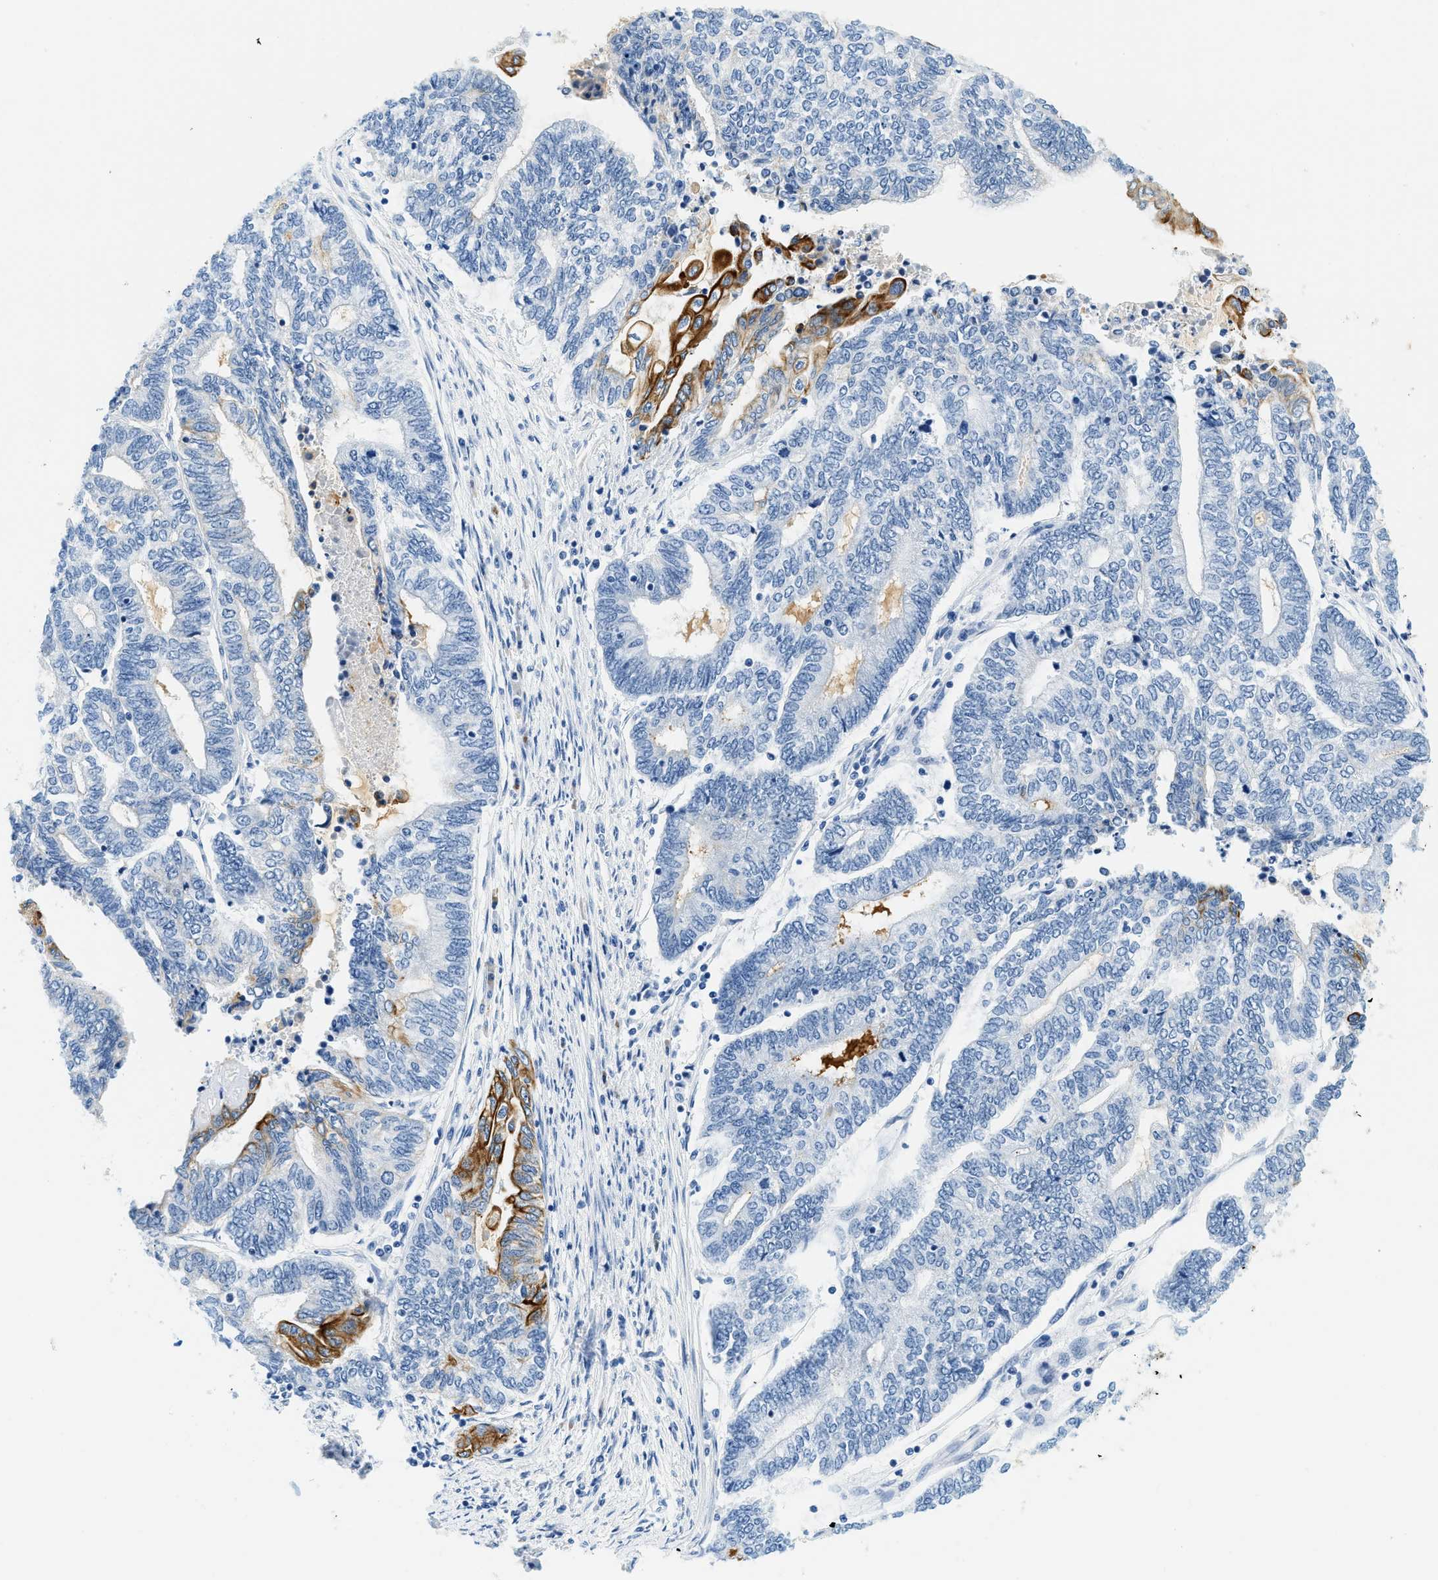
{"staining": {"intensity": "strong", "quantity": "<25%", "location": "cytoplasmic/membranous"}, "tissue": "endometrial cancer", "cell_type": "Tumor cells", "image_type": "cancer", "snomed": [{"axis": "morphology", "description": "Adenocarcinoma, NOS"}, {"axis": "topography", "description": "Uterus"}, {"axis": "topography", "description": "Endometrium"}], "caption": "Protein expression by immunohistochemistry (IHC) shows strong cytoplasmic/membranous positivity in approximately <25% of tumor cells in adenocarcinoma (endometrial).", "gene": "STXBP2", "patient": {"sex": "female", "age": 70}}